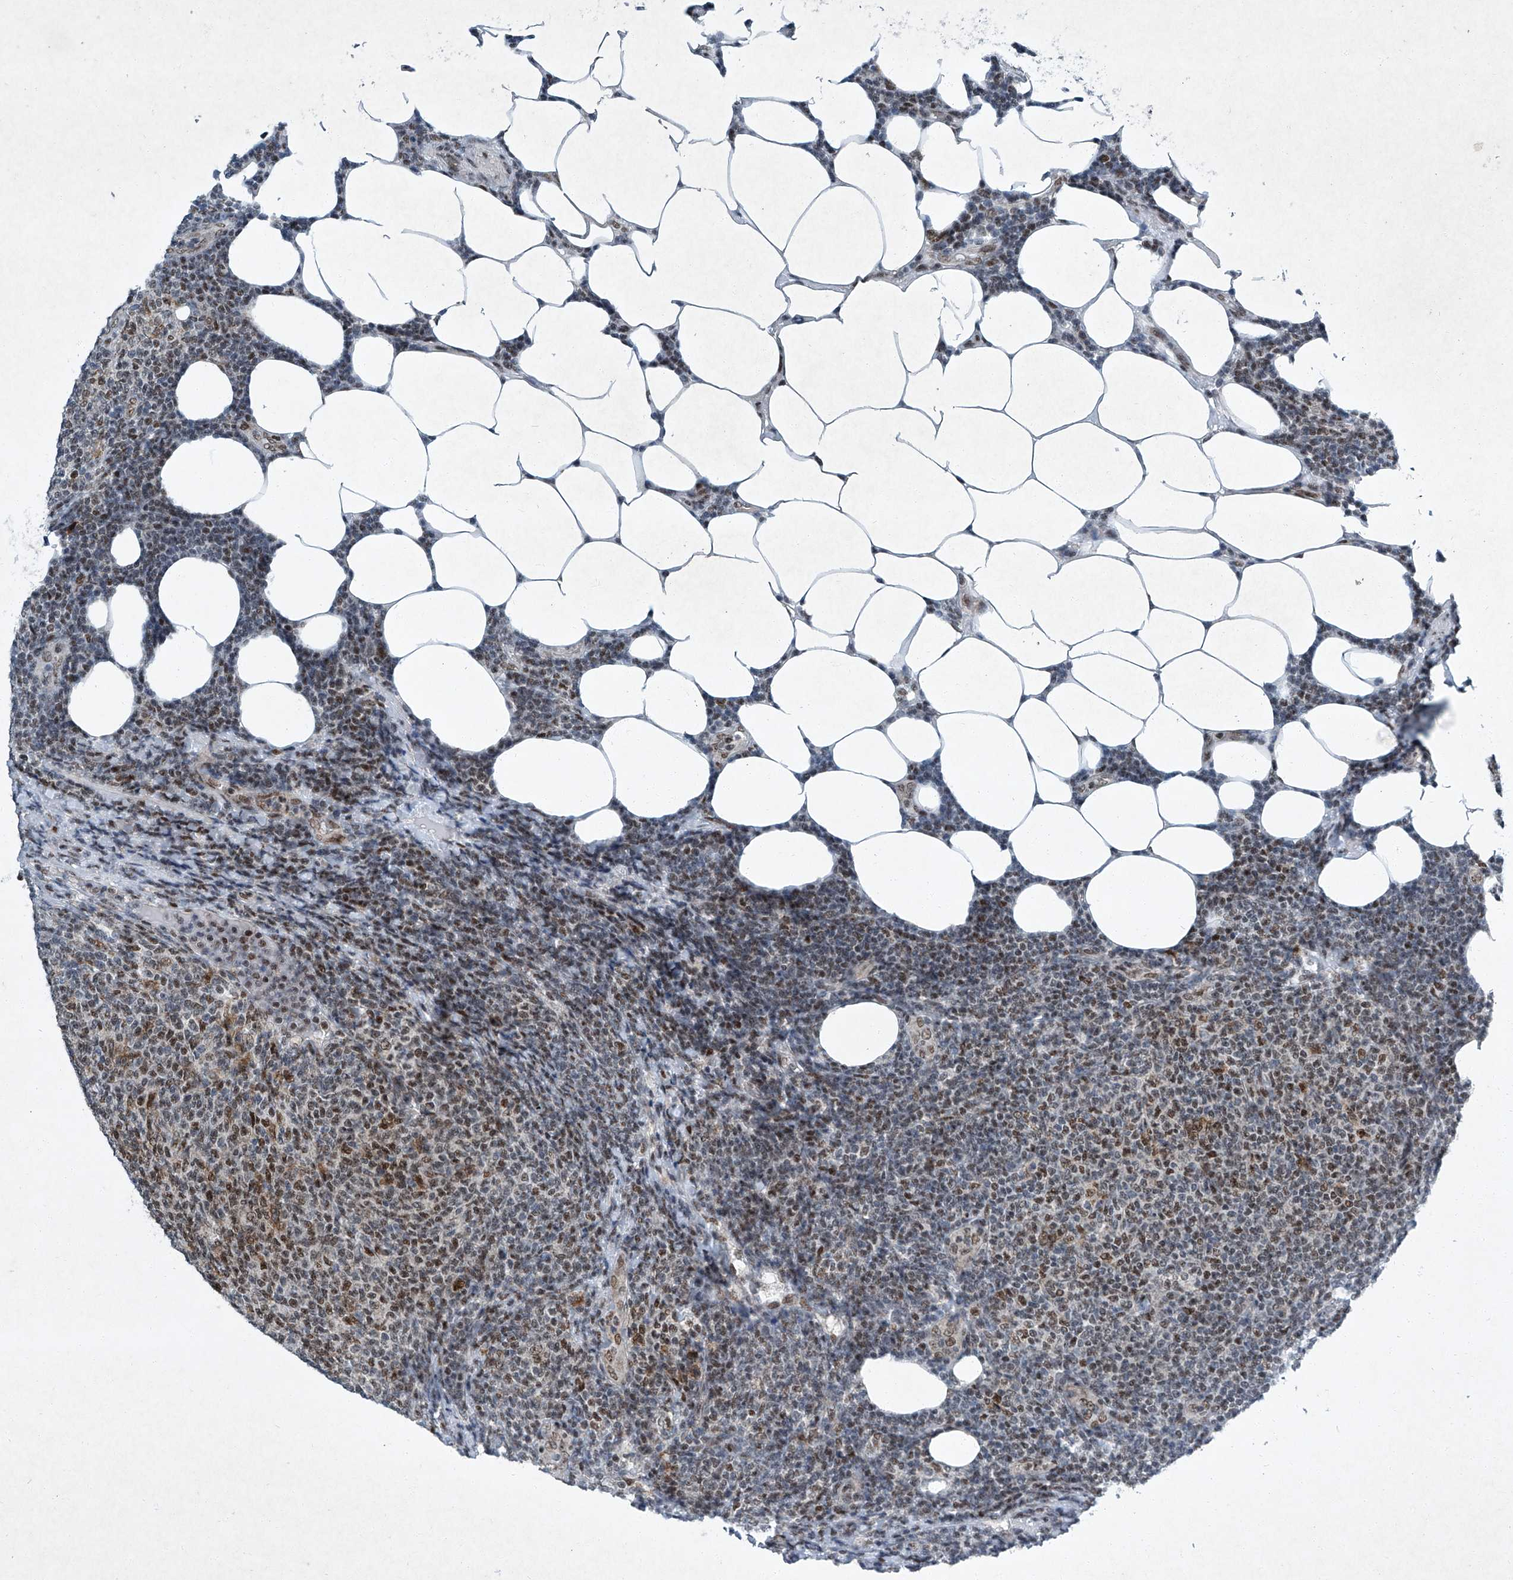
{"staining": {"intensity": "moderate", "quantity": "25%-75%", "location": "nuclear"}, "tissue": "lymphoma", "cell_type": "Tumor cells", "image_type": "cancer", "snomed": [{"axis": "morphology", "description": "Malignant lymphoma, non-Hodgkin's type, Low grade"}, {"axis": "topography", "description": "Lymph node"}], "caption": "Immunohistochemistry micrograph of neoplastic tissue: low-grade malignant lymphoma, non-Hodgkin's type stained using immunohistochemistry (IHC) demonstrates medium levels of moderate protein expression localized specifically in the nuclear of tumor cells, appearing as a nuclear brown color.", "gene": "TFDP1", "patient": {"sex": "male", "age": 66}}